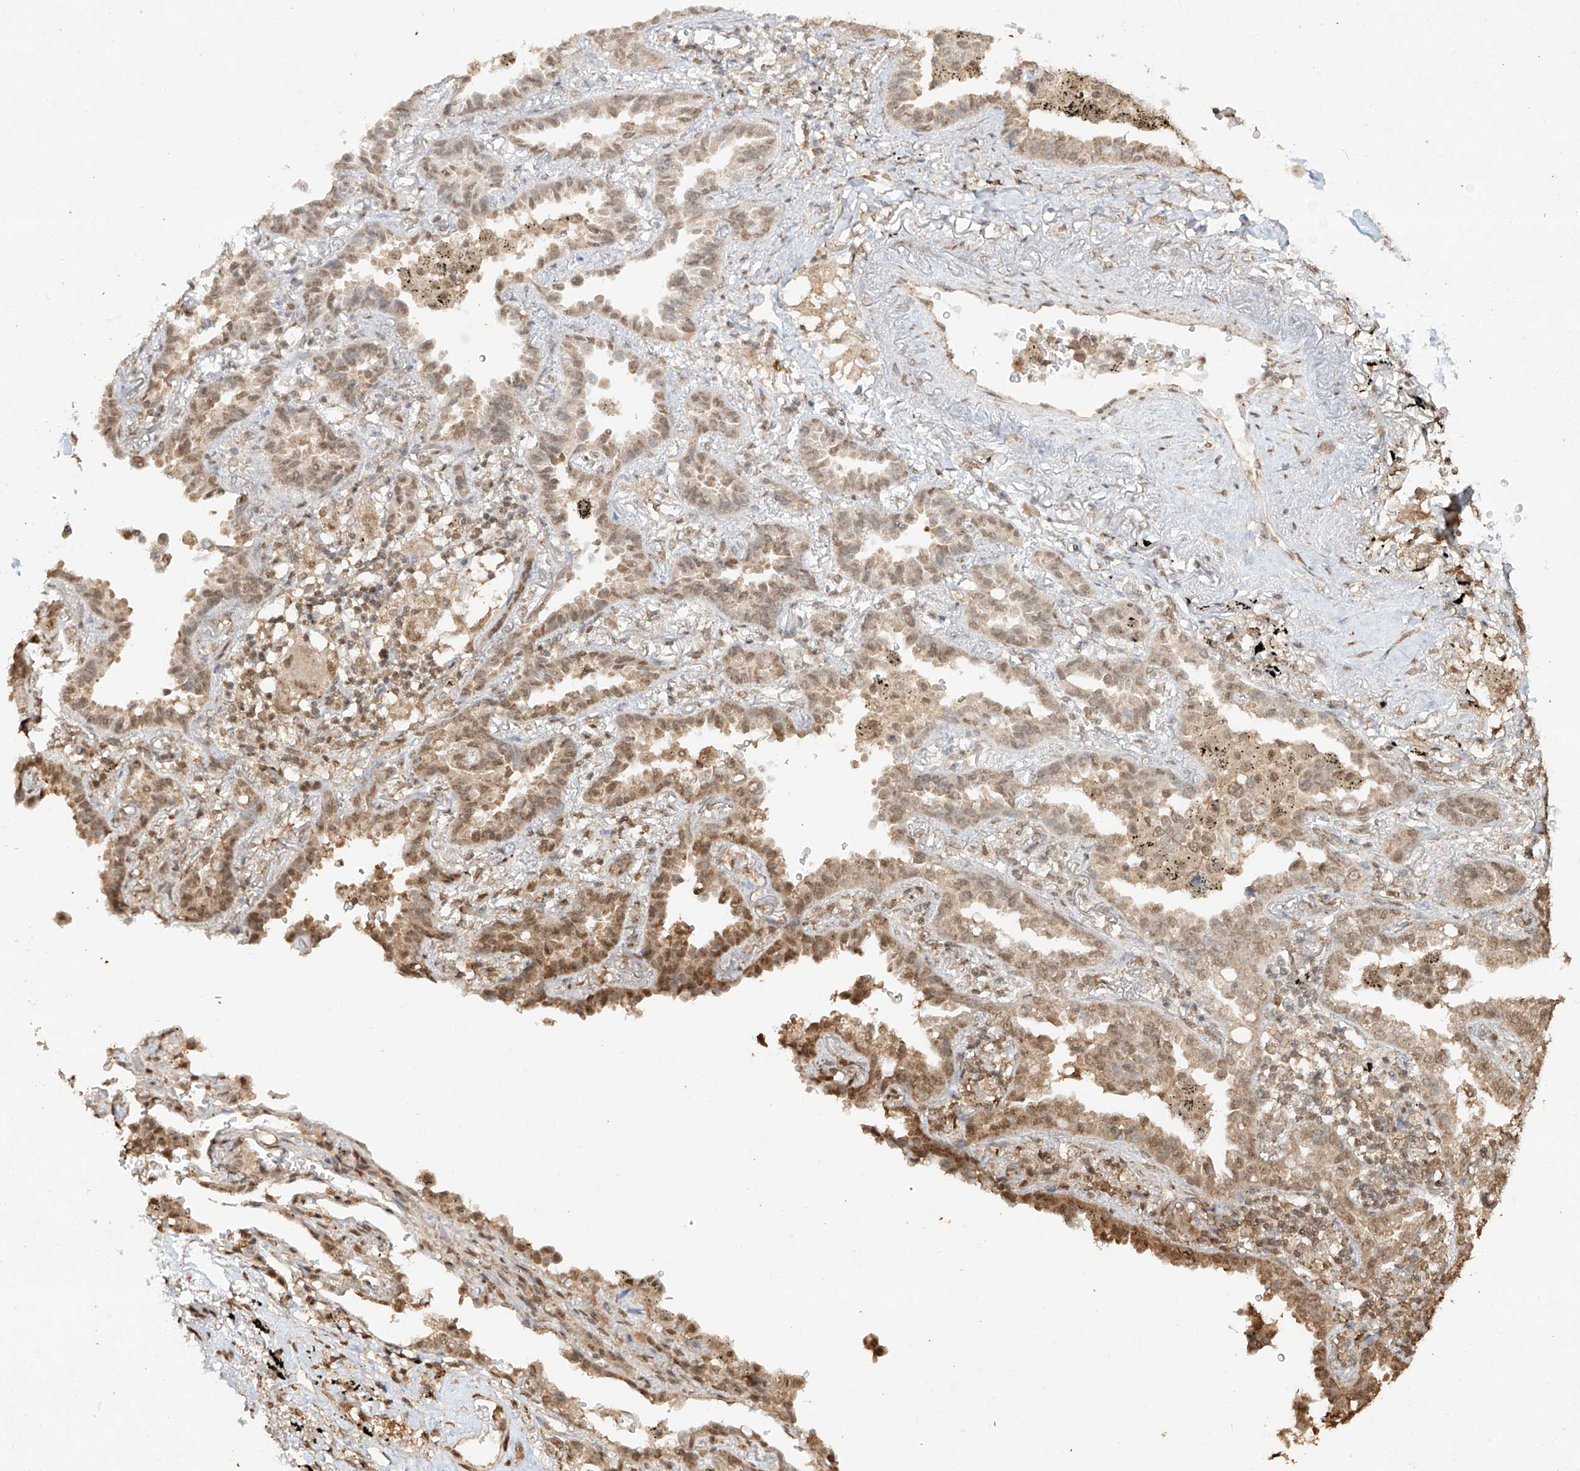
{"staining": {"intensity": "moderate", "quantity": ">75%", "location": "nuclear"}, "tissue": "lung cancer", "cell_type": "Tumor cells", "image_type": "cancer", "snomed": [{"axis": "morphology", "description": "Normal tissue, NOS"}, {"axis": "morphology", "description": "Adenocarcinoma, NOS"}, {"axis": "topography", "description": "Lung"}], "caption": "Approximately >75% of tumor cells in human lung cancer display moderate nuclear protein staining as visualized by brown immunohistochemical staining.", "gene": "TIGAR", "patient": {"sex": "male", "age": 59}}